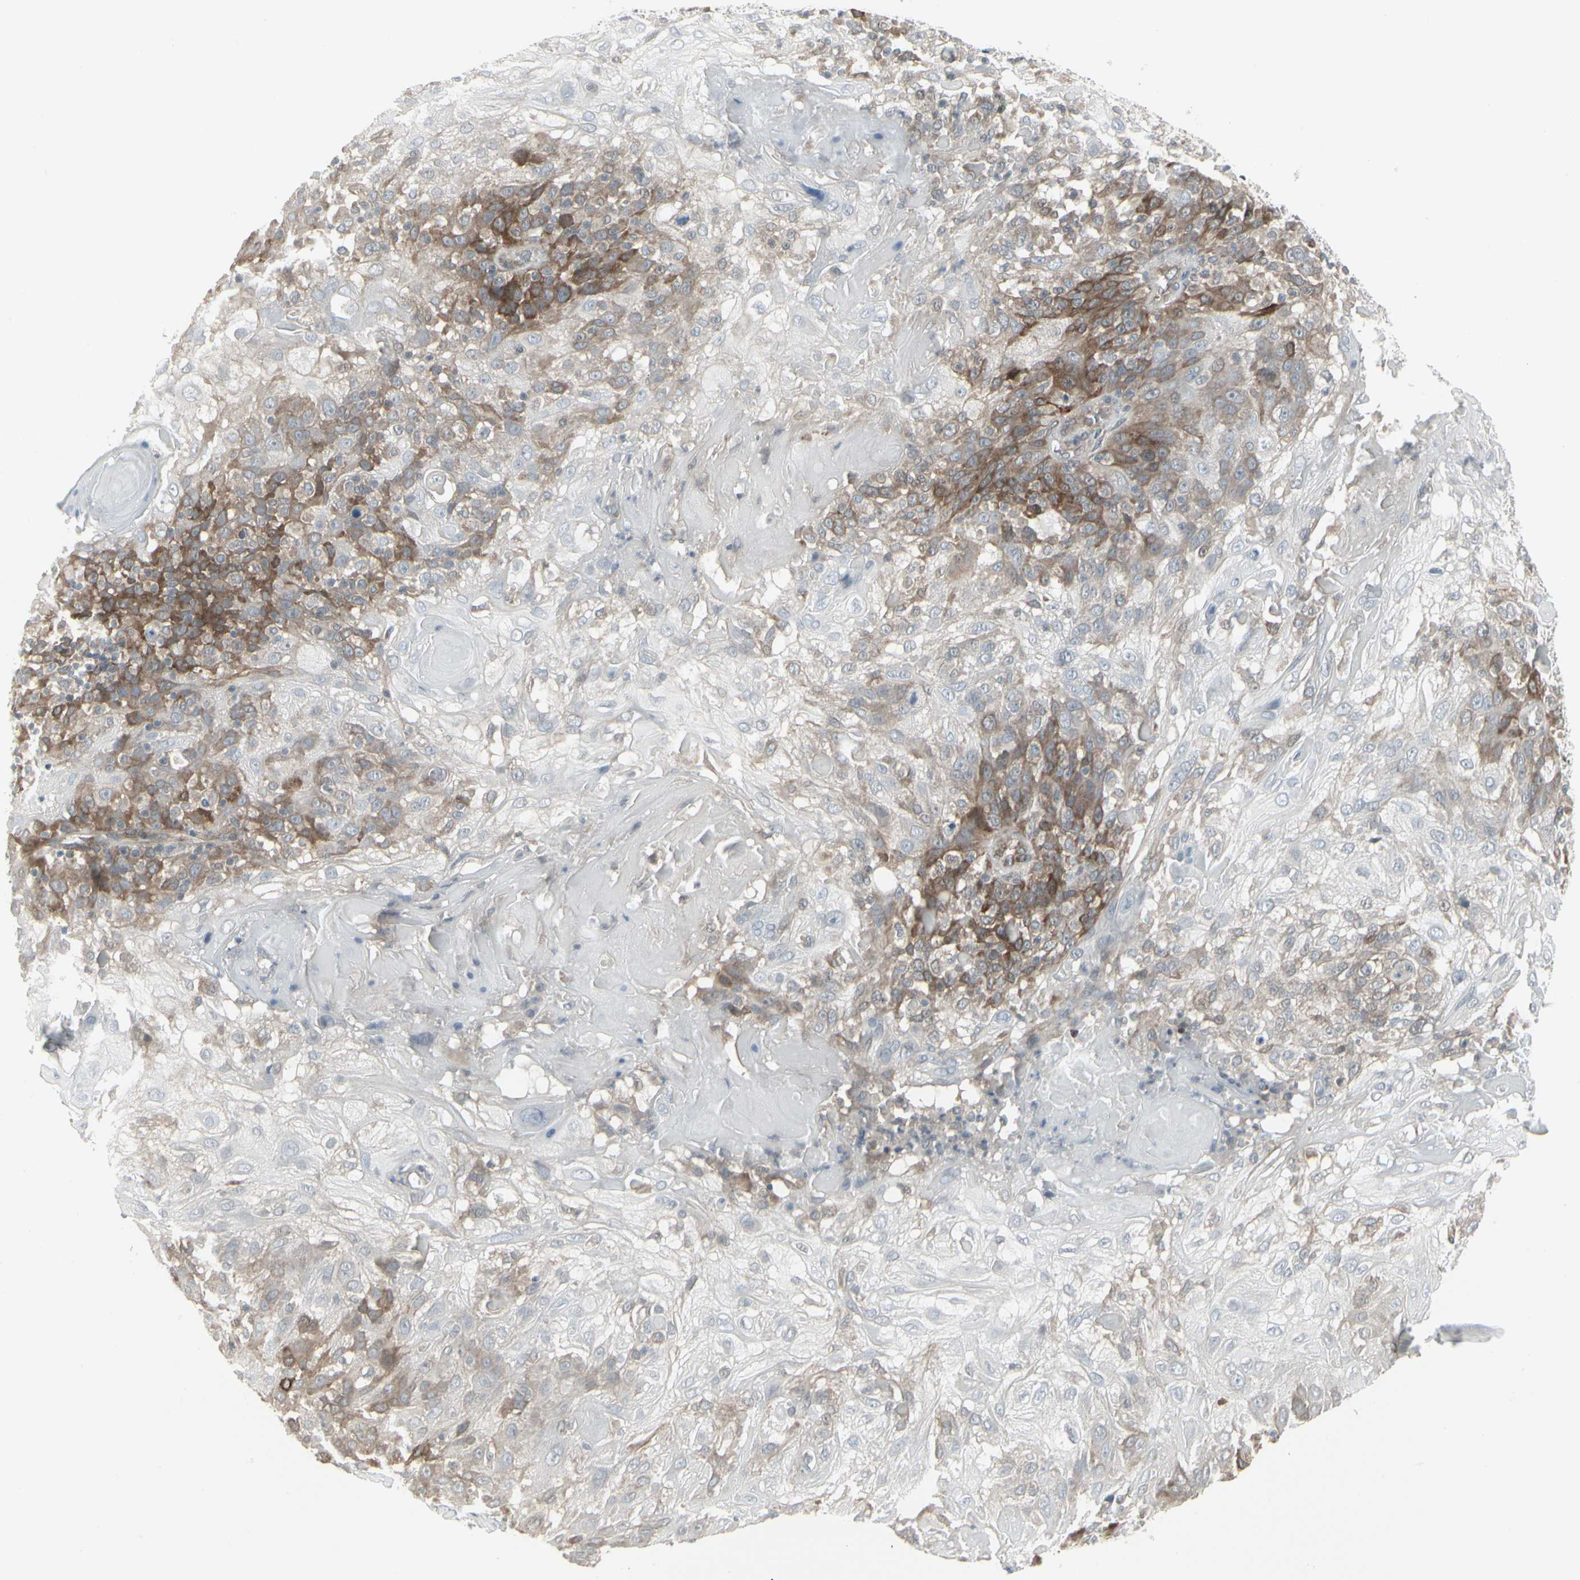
{"staining": {"intensity": "moderate", "quantity": "<25%", "location": "cytoplasmic/membranous"}, "tissue": "skin cancer", "cell_type": "Tumor cells", "image_type": "cancer", "snomed": [{"axis": "morphology", "description": "Normal tissue, NOS"}, {"axis": "morphology", "description": "Squamous cell carcinoma, NOS"}, {"axis": "topography", "description": "Skin"}], "caption": "Protein staining of skin squamous cell carcinoma tissue reveals moderate cytoplasmic/membranous expression in about <25% of tumor cells.", "gene": "IGFBP6", "patient": {"sex": "female", "age": 83}}